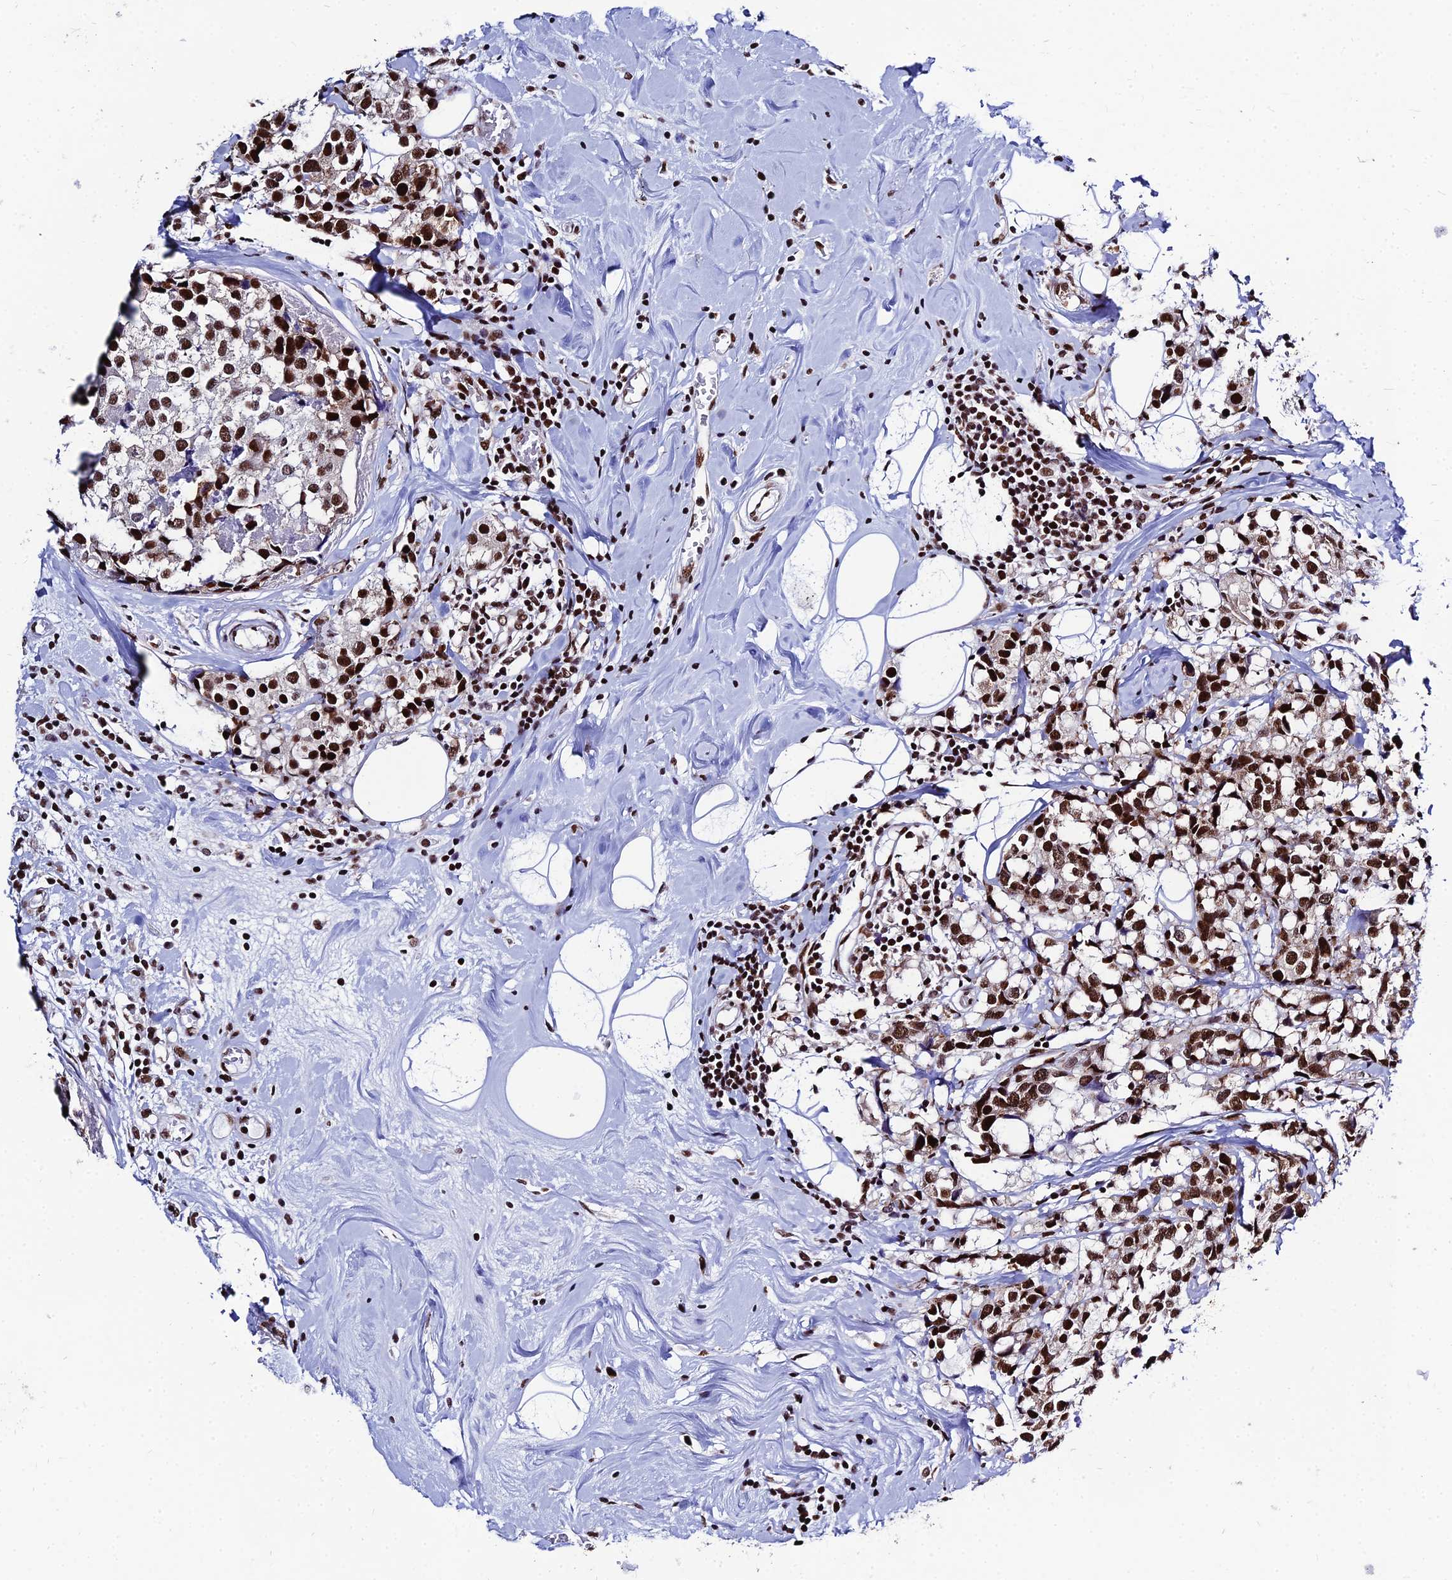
{"staining": {"intensity": "strong", "quantity": ">75%", "location": "nuclear"}, "tissue": "breast cancer", "cell_type": "Tumor cells", "image_type": "cancer", "snomed": [{"axis": "morphology", "description": "Lobular carcinoma"}, {"axis": "topography", "description": "Breast"}], "caption": "Immunohistochemistry image of neoplastic tissue: human breast cancer stained using IHC shows high levels of strong protein expression localized specifically in the nuclear of tumor cells, appearing as a nuclear brown color.", "gene": "HNRNPH1", "patient": {"sex": "female", "age": 59}}